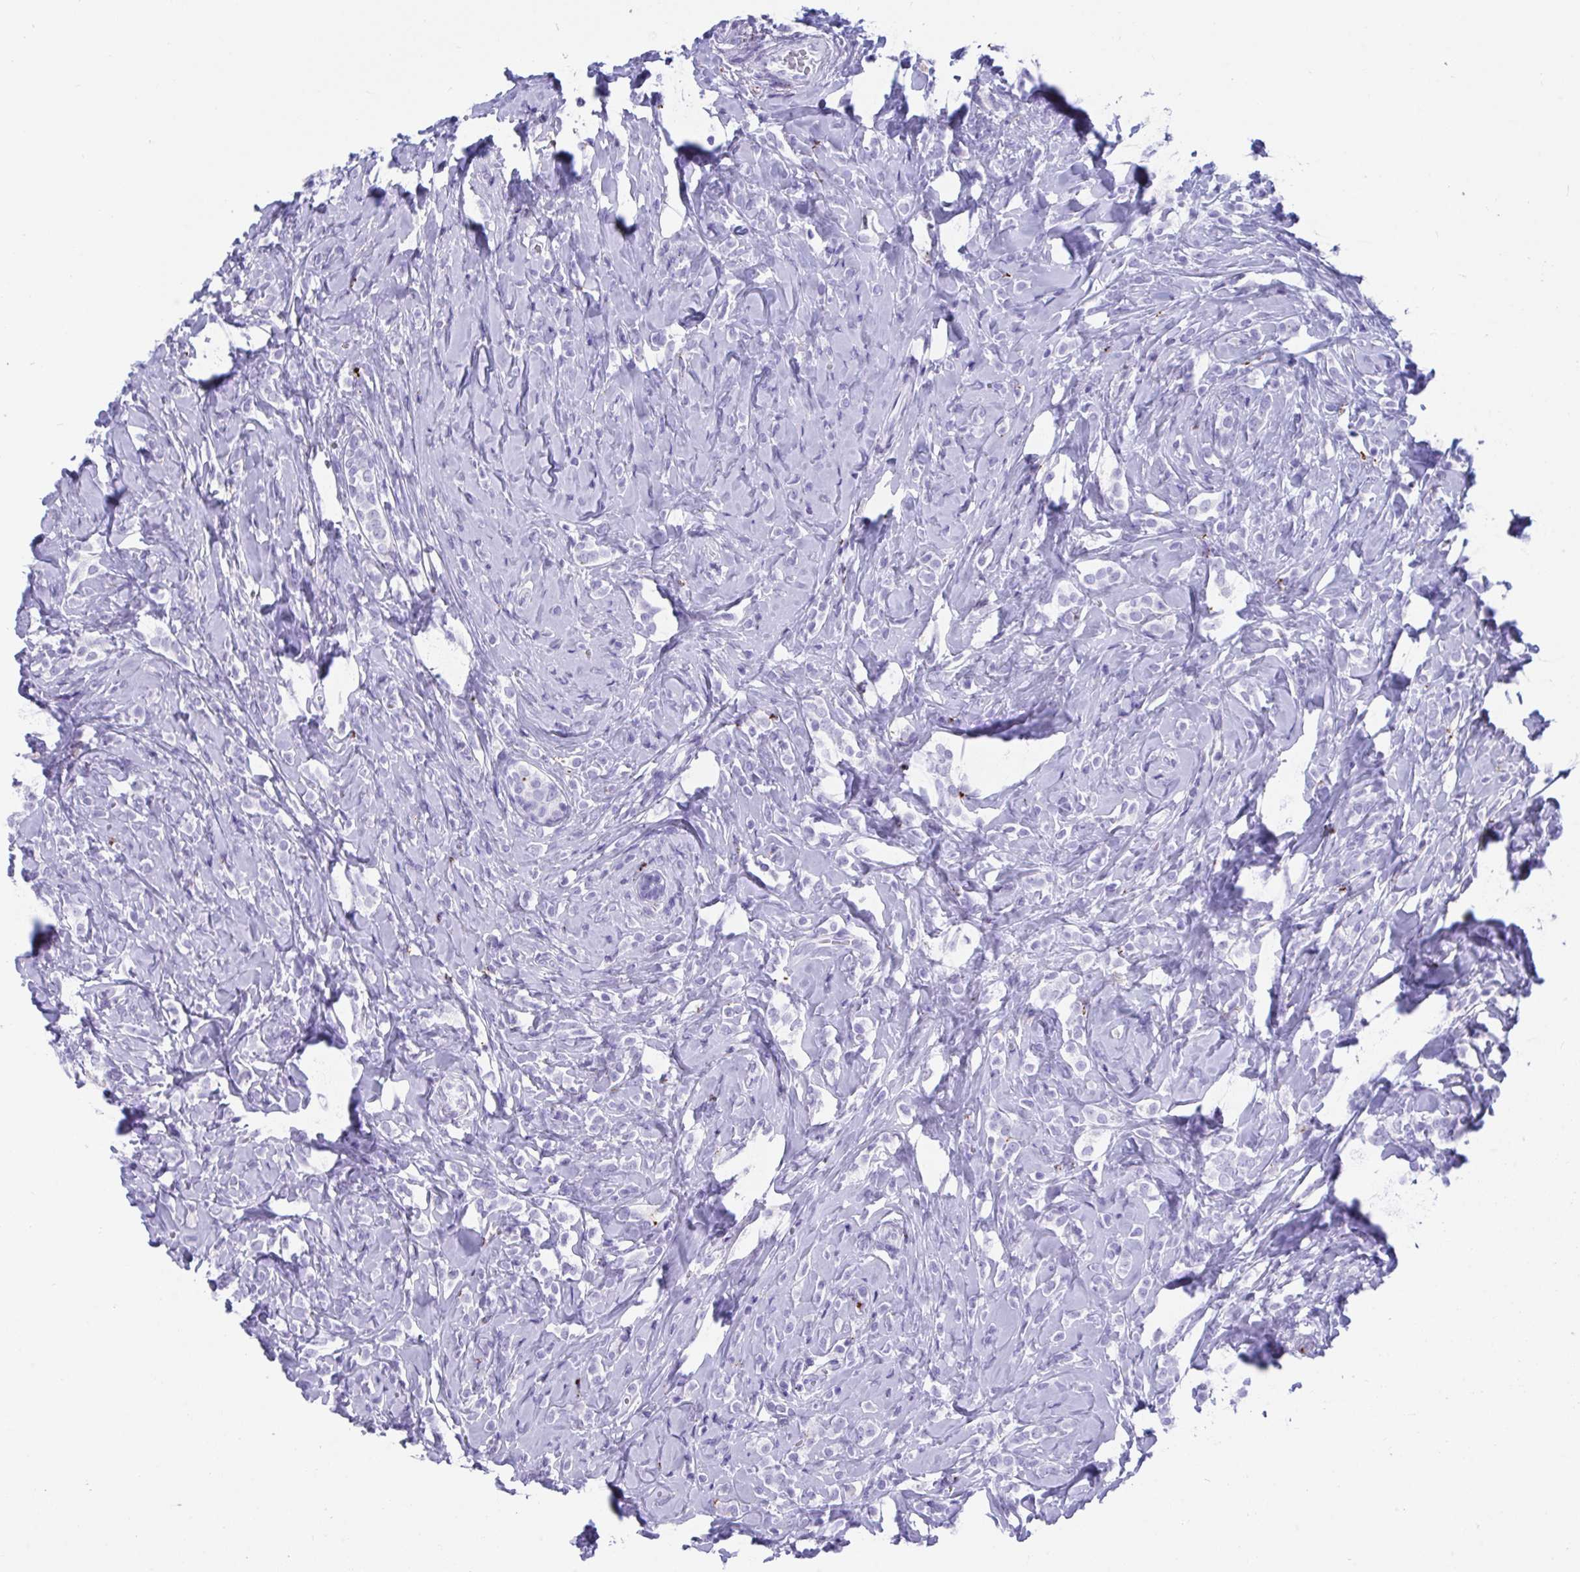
{"staining": {"intensity": "negative", "quantity": "none", "location": "none"}, "tissue": "breast cancer", "cell_type": "Tumor cells", "image_type": "cancer", "snomed": [{"axis": "morphology", "description": "Lobular carcinoma"}, {"axis": "topography", "description": "Breast"}], "caption": "DAB (3,3'-diaminobenzidine) immunohistochemical staining of human lobular carcinoma (breast) shows no significant expression in tumor cells.", "gene": "CPVL", "patient": {"sex": "female", "age": 49}}